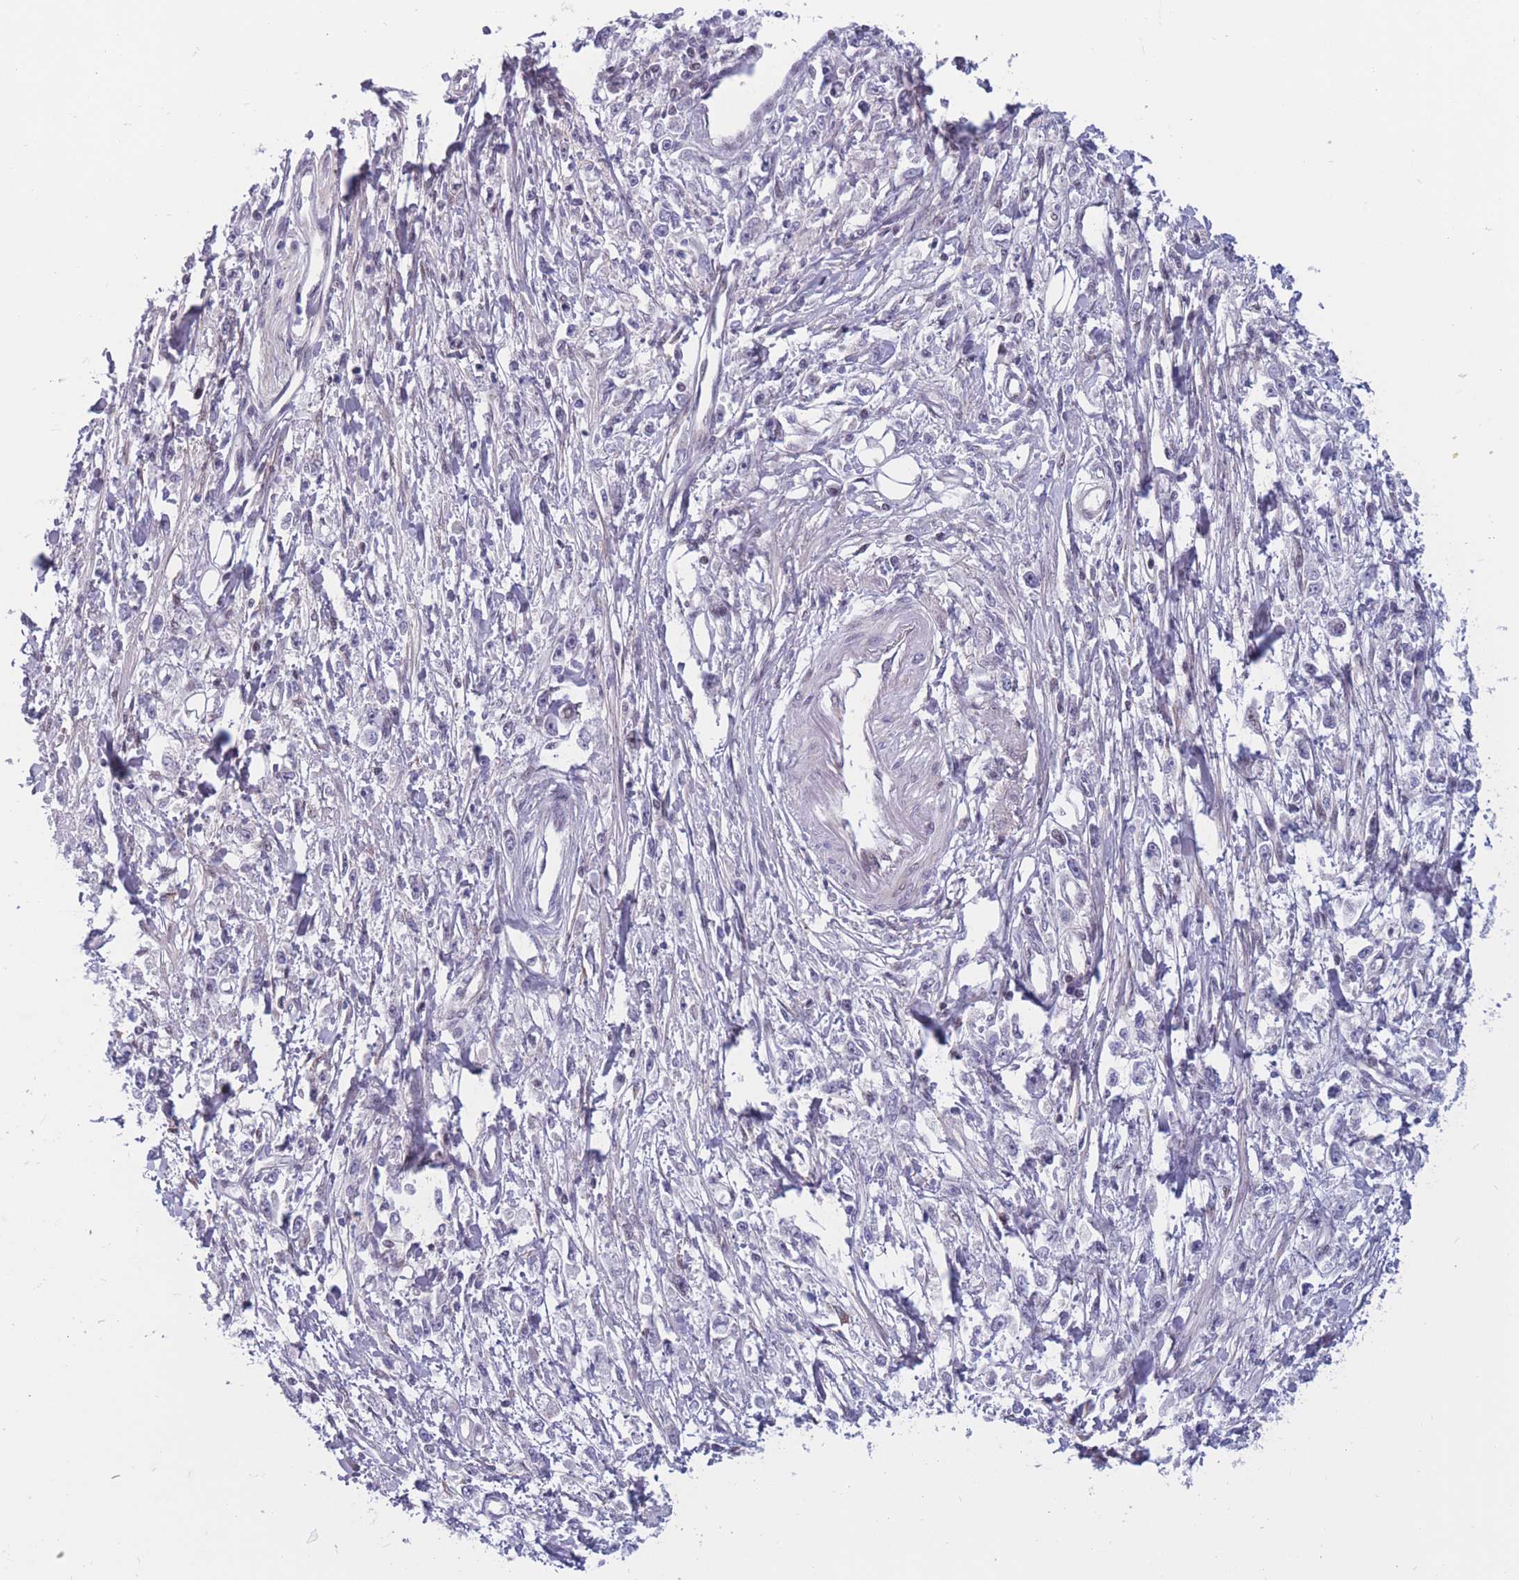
{"staining": {"intensity": "negative", "quantity": "none", "location": "none"}, "tissue": "stomach cancer", "cell_type": "Tumor cells", "image_type": "cancer", "snomed": [{"axis": "morphology", "description": "Adenocarcinoma, NOS"}, {"axis": "topography", "description": "Stomach"}], "caption": "Stomach adenocarcinoma stained for a protein using immunohistochemistry demonstrates no staining tumor cells.", "gene": "BCL9L", "patient": {"sex": "female", "age": 59}}